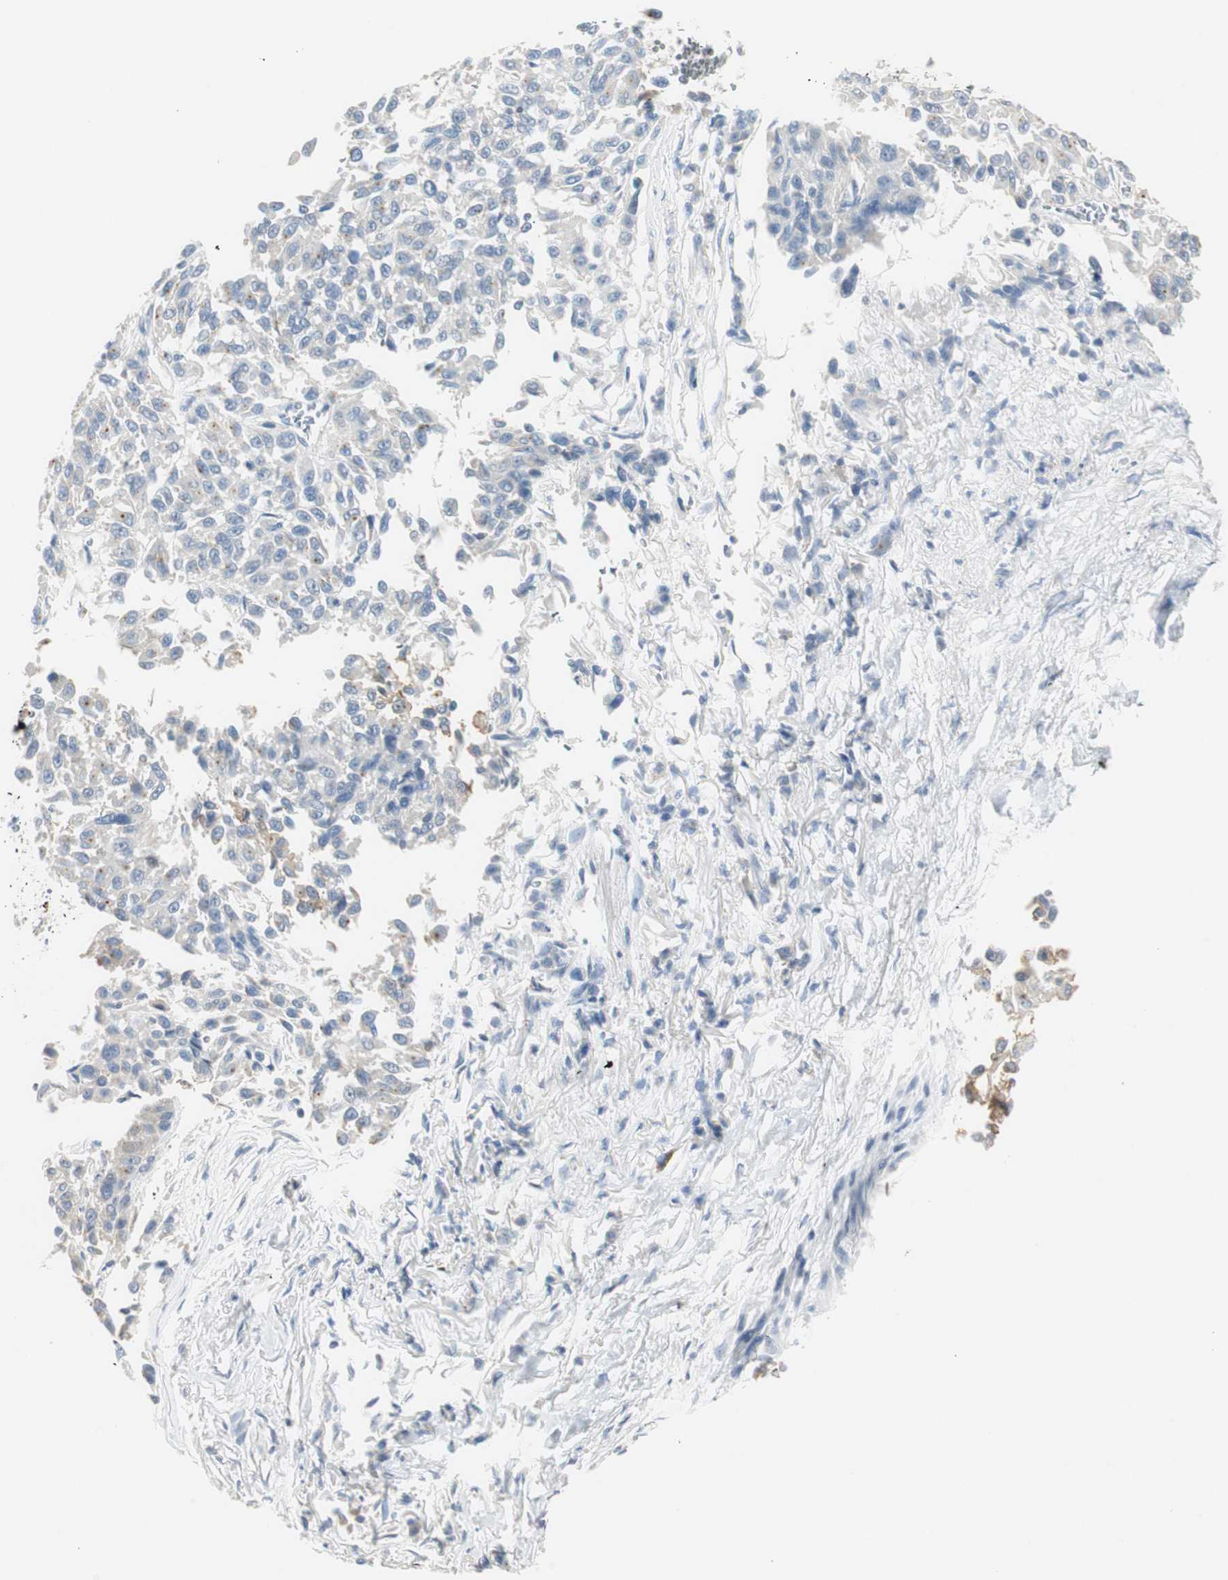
{"staining": {"intensity": "weak", "quantity": "<25%", "location": "cytoplasmic/membranous"}, "tissue": "melanoma", "cell_type": "Tumor cells", "image_type": "cancer", "snomed": [{"axis": "morphology", "description": "Malignant melanoma, Metastatic site"}, {"axis": "topography", "description": "Lung"}], "caption": "Image shows no significant protein positivity in tumor cells of melanoma. (DAB immunohistochemistry with hematoxylin counter stain).", "gene": "LRP2", "patient": {"sex": "male", "age": 64}}